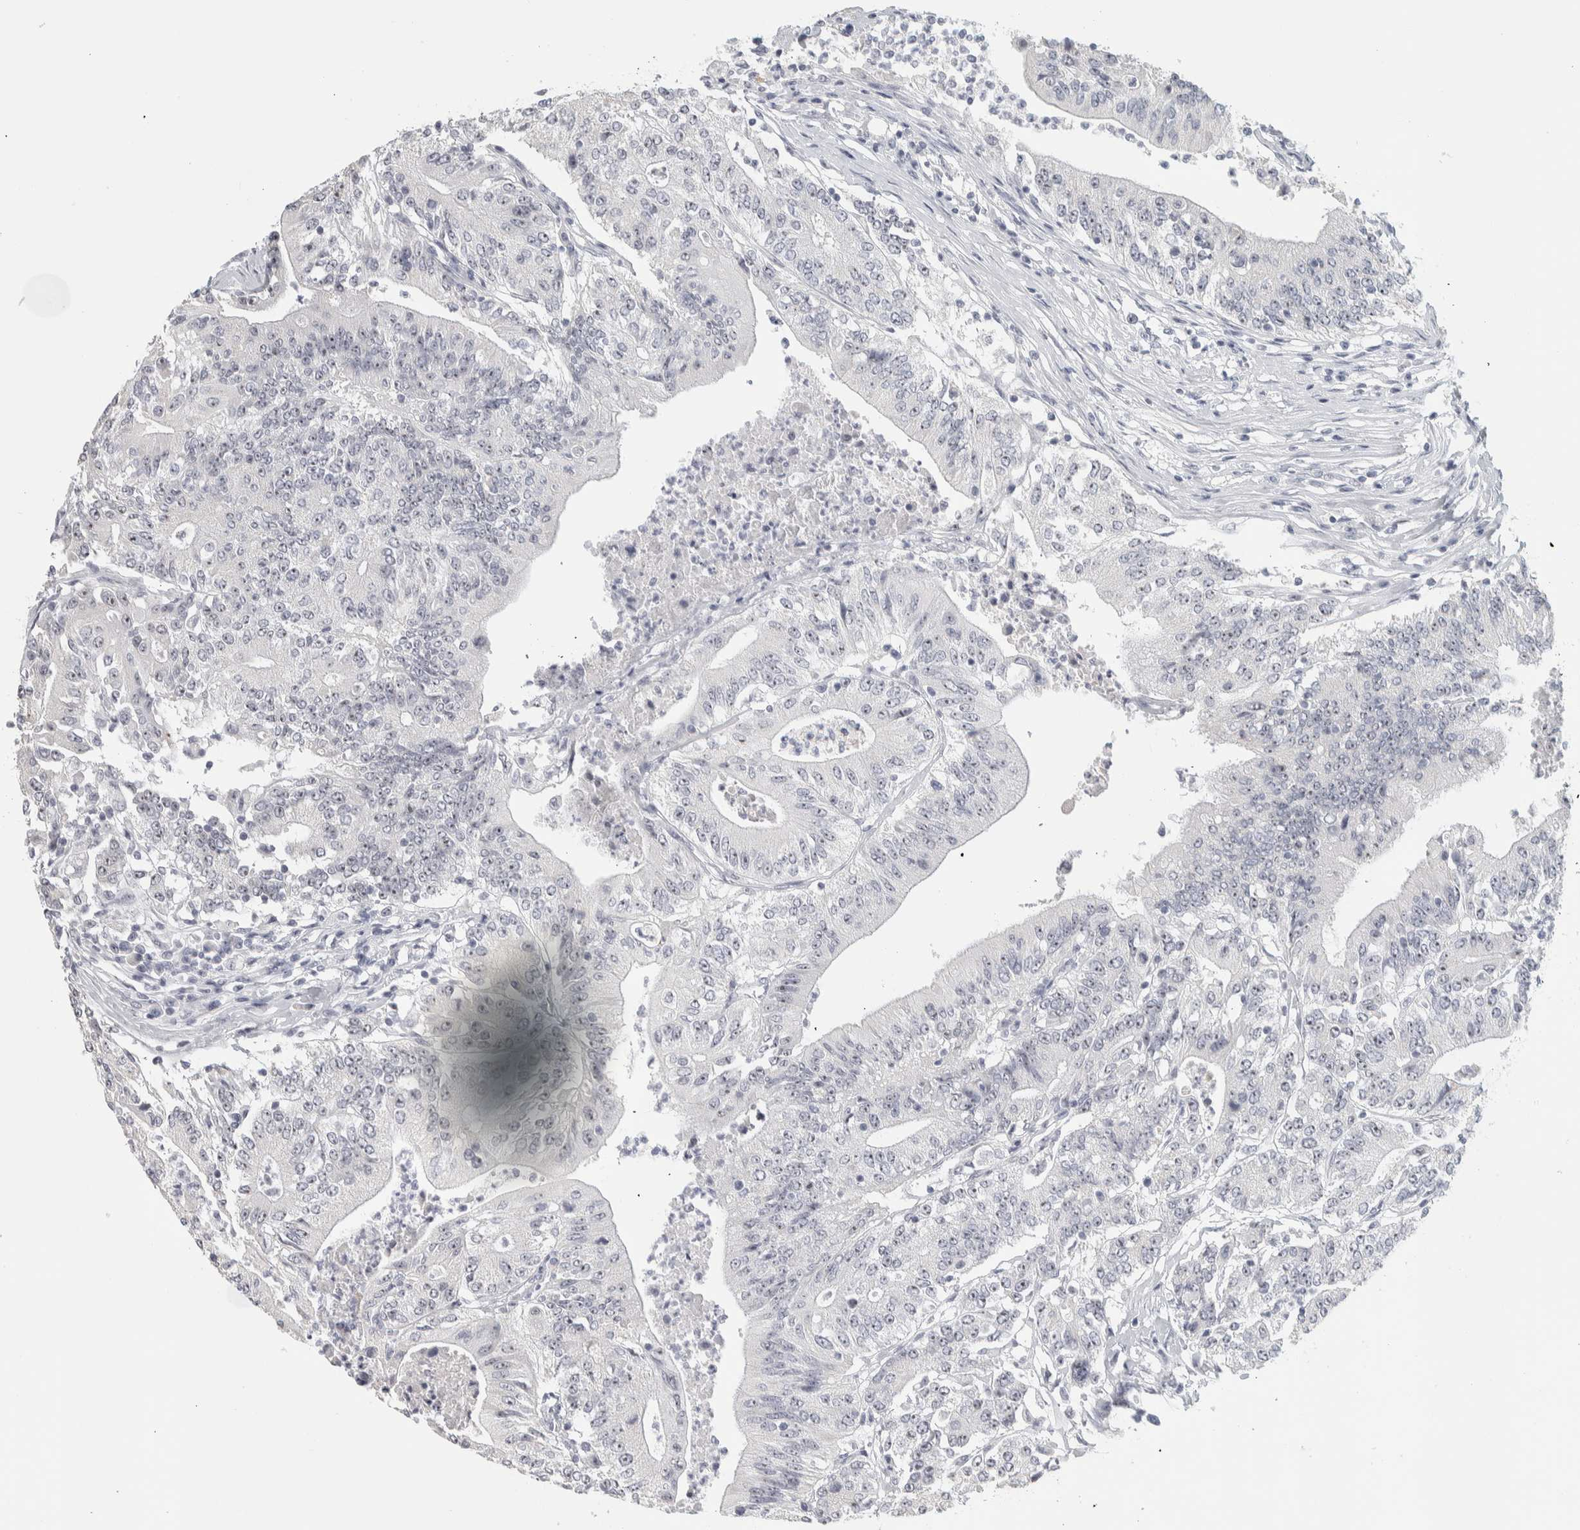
{"staining": {"intensity": "moderate", "quantity": "25%-75%", "location": "nuclear"}, "tissue": "colorectal cancer", "cell_type": "Tumor cells", "image_type": "cancer", "snomed": [{"axis": "morphology", "description": "Adenocarcinoma, NOS"}, {"axis": "topography", "description": "Colon"}], "caption": "Protein staining exhibits moderate nuclear expression in about 25%-75% of tumor cells in adenocarcinoma (colorectal).", "gene": "DCXR", "patient": {"sex": "female", "age": 77}}